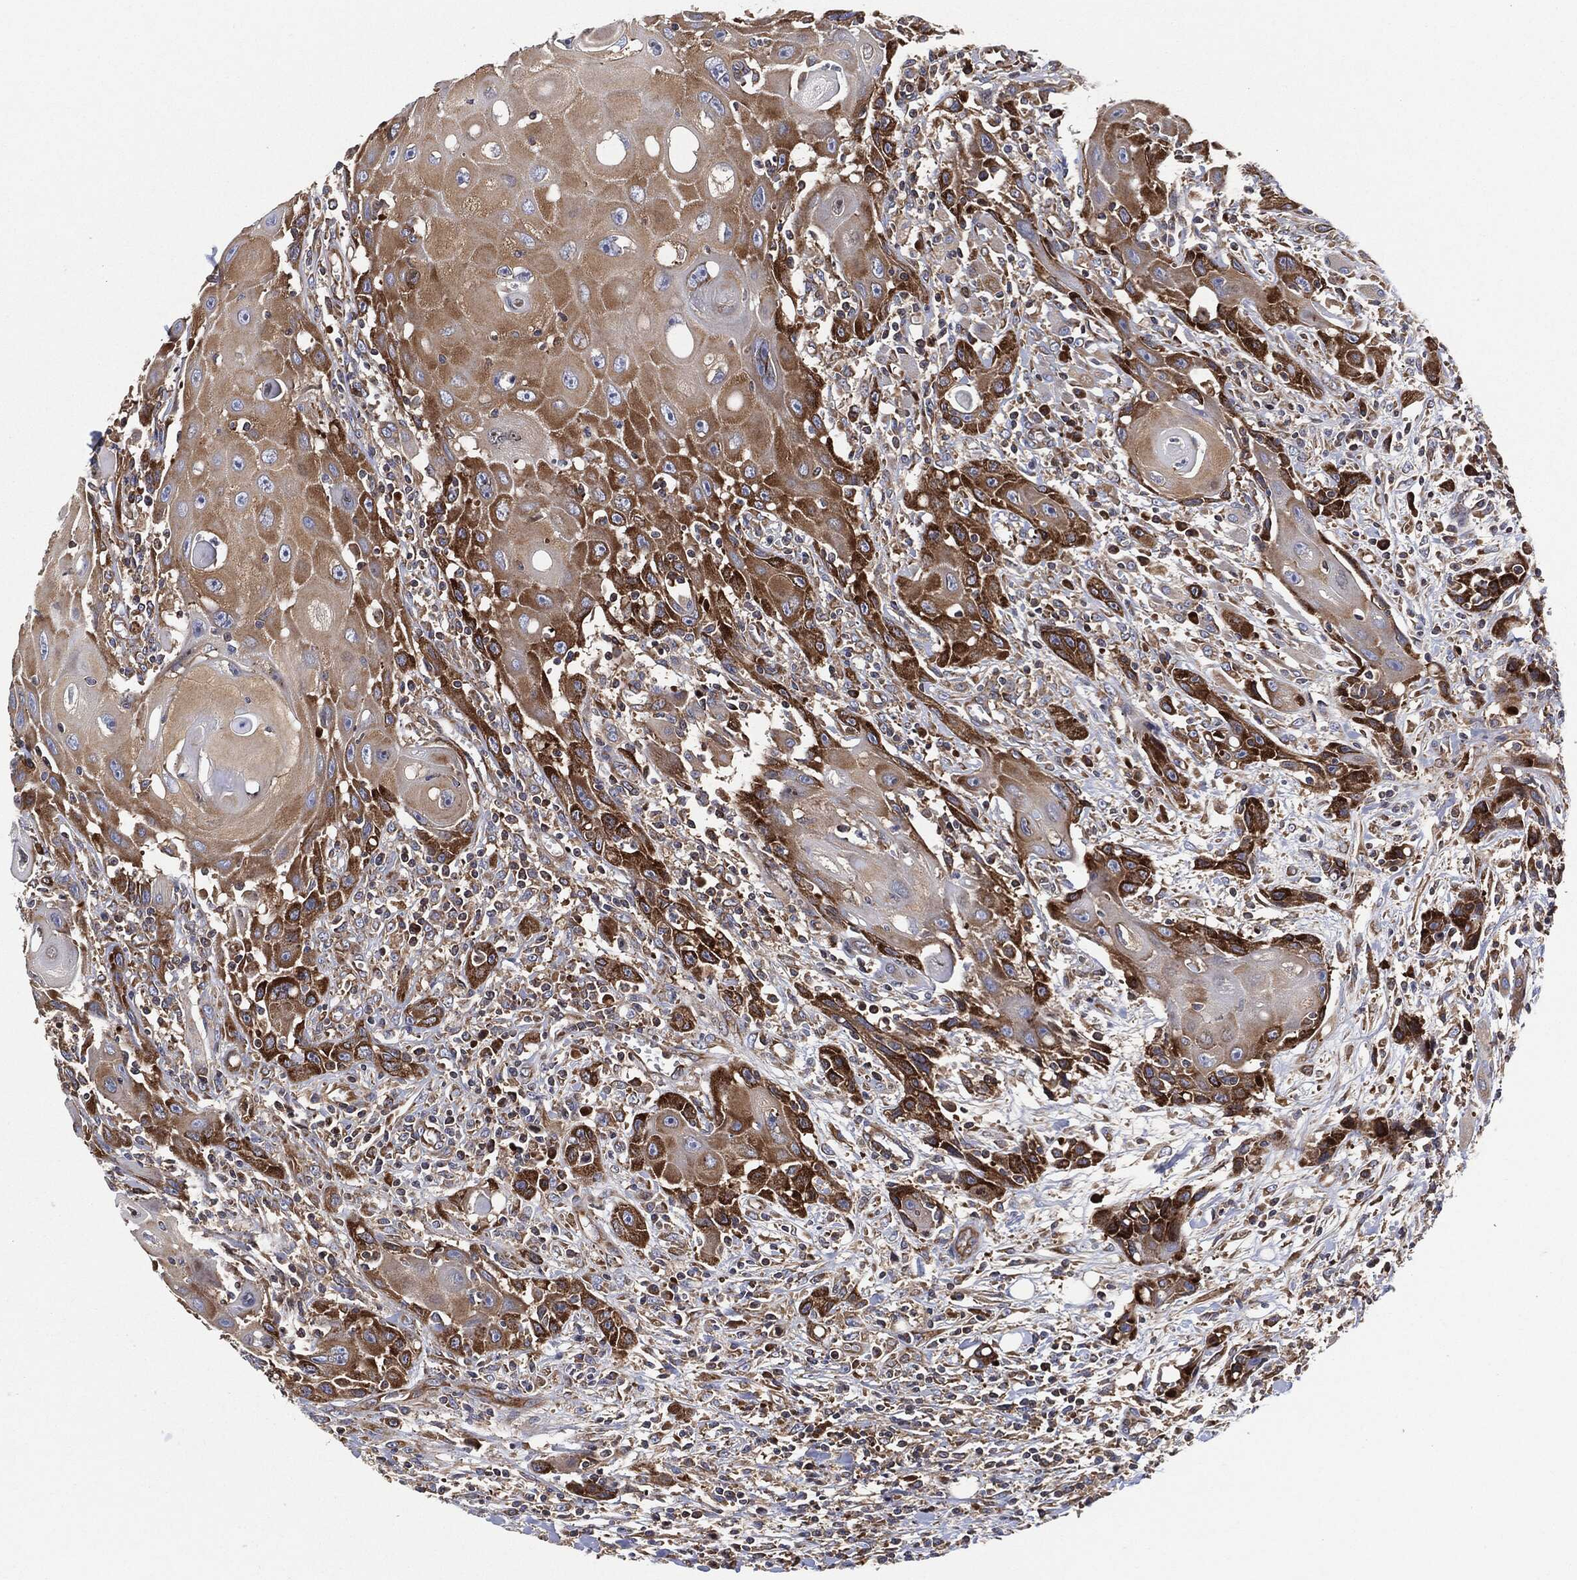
{"staining": {"intensity": "weak", "quantity": "25%-75%", "location": "cytoplasmic/membranous"}, "tissue": "head and neck cancer", "cell_type": "Tumor cells", "image_type": "cancer", "snomed": [{"axis": "morphology", "description": "Normal tissue, NOS"}, {"axis": "morphology", "description": "Squamous cell carcinoma, NOS"}, {"axis": "topography", "description": "Oral tissue"}, {"axis": "topography", "description": "Head-Neck"}], "caption": "The image displays a brown stain indicating the presence of a protein in the cytoplasmic/membranous of tumor cells in squamous cell carcinoma (head and neck). (DAB (3,3'-diaminobenzidine) IHC with brightfield microscopy, high magnification).", "gene": "EIF2S2", "patient": {"sex": "male", "age": 71}}